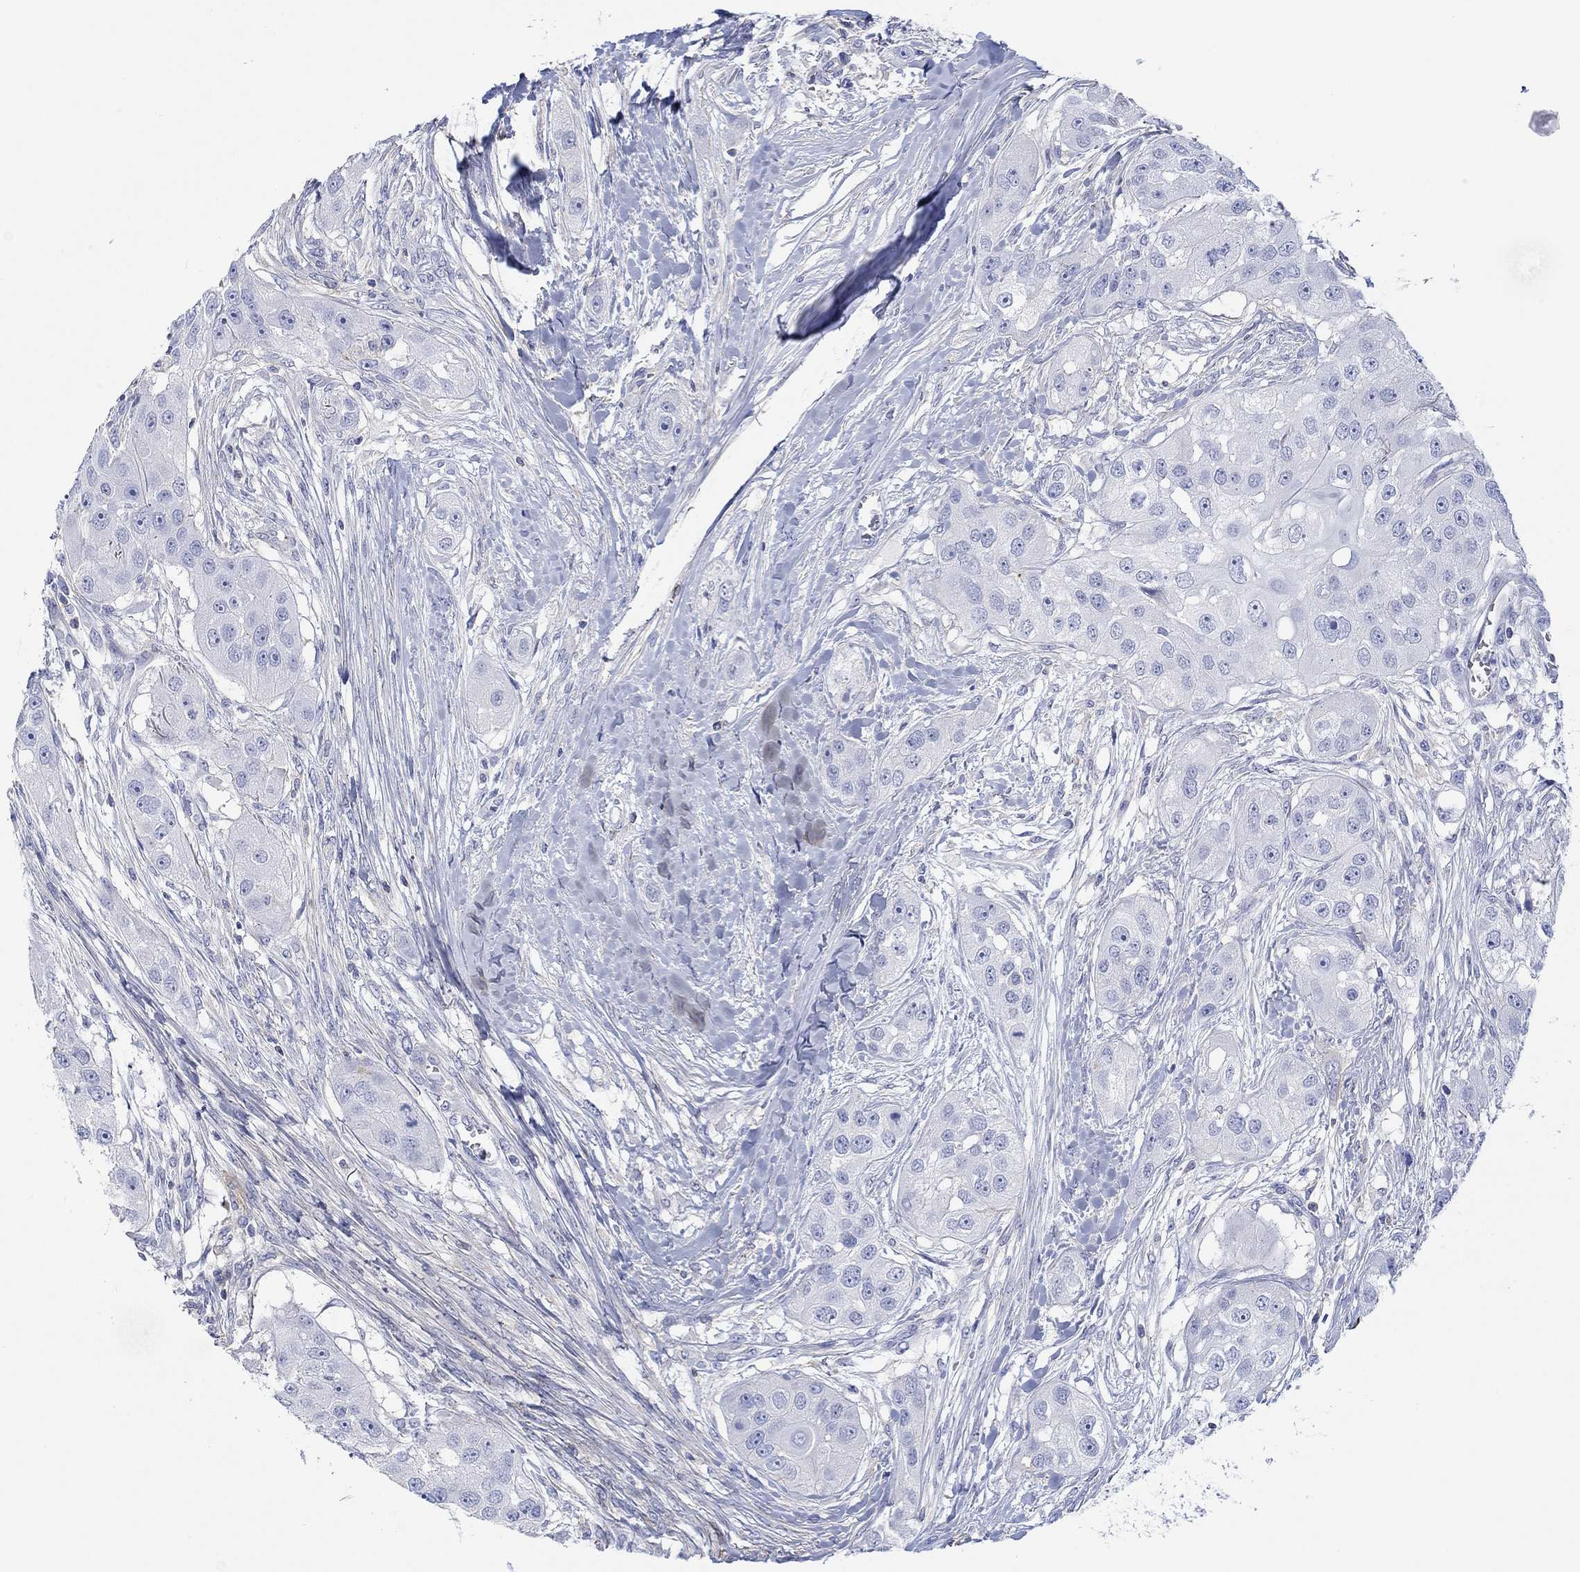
{"staining": {"intensity": "negative", "quantity": "none", "location": "none"}, "tissue": "head and neck cancer", "cell_type": "Tumor cells", "image_type": "cancer", "snomed": [{"axis": "morphology", "description": "Normal tissue, NOS"}, {"axis": "morphology", "description": "Squamous cell carcinoma, NOS"}, {"axis": "topography", "description": "Skeletal muscle"}, {"axis": "topography", "description": "Head-Neck"}], "caption": "Image shows no protein positivity in tumor cells of head and neck cancer (squamous cell carcinoma) tissue. Nuclei are stained in blue.", "gene": "PPIL6", "patient": {"sex": "male", "age": 51}}